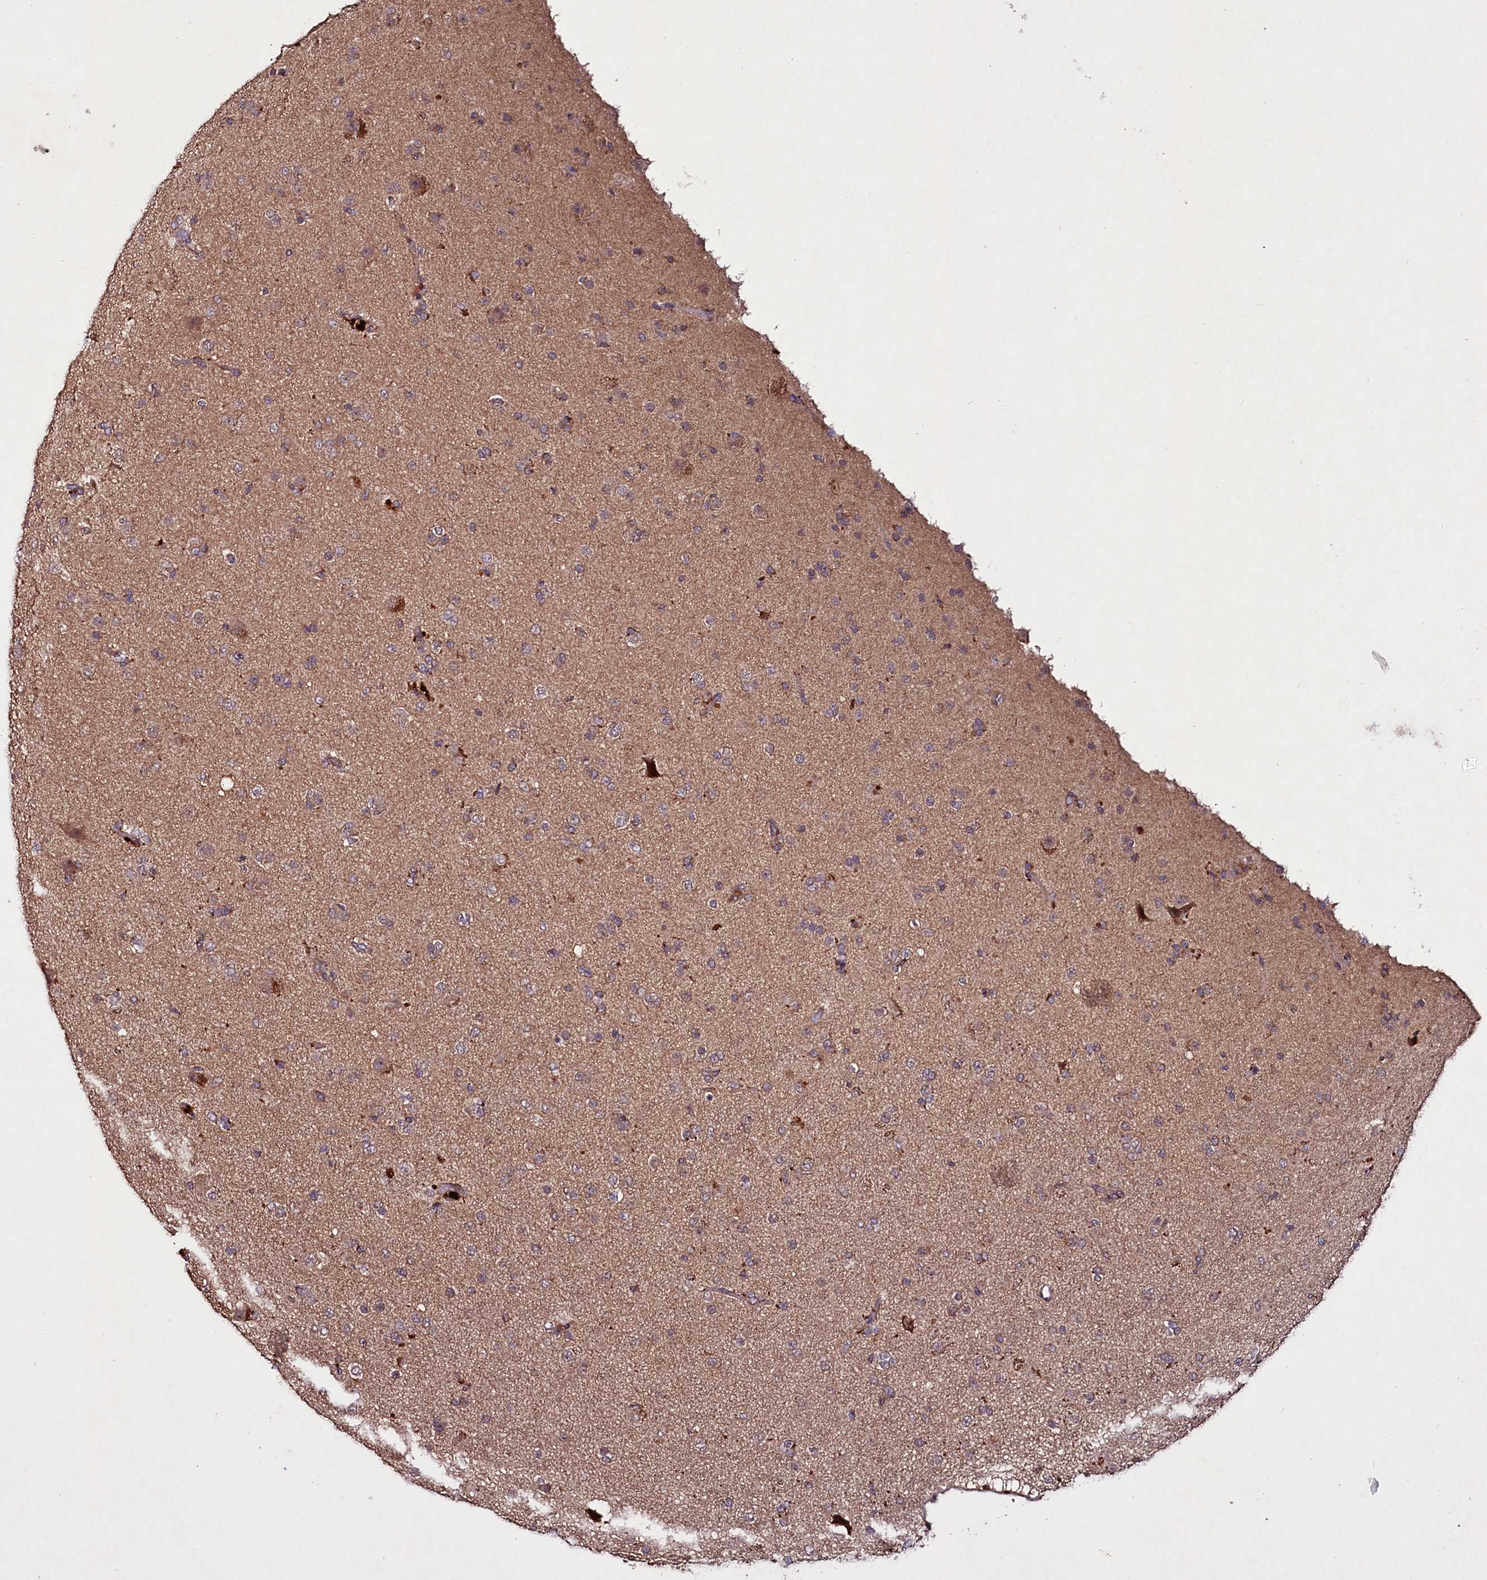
{"staining": {"intensity": "moderate", "quantity": "<25%", "location": "cytoplasmic/membranous"}, "tissue": "glioma", "cell_type": "Tumor cells", "image_type": "cancer", "snomed": [{"axis": "morphology", "description": "Glioma, malignant, Low grade"}, {"axis": "topography", "description": "Brain"}], "caption": "Immunohistochemical staining of human glioma shows low levels of moderate cytoplasmic/membranous protein expression in approximately <25% of tumor cells. (Brightfield microscopy of DAB IHC at high magnification).", "gene": "TNPO3", "patient": {"sex": "male", "age": 65}}